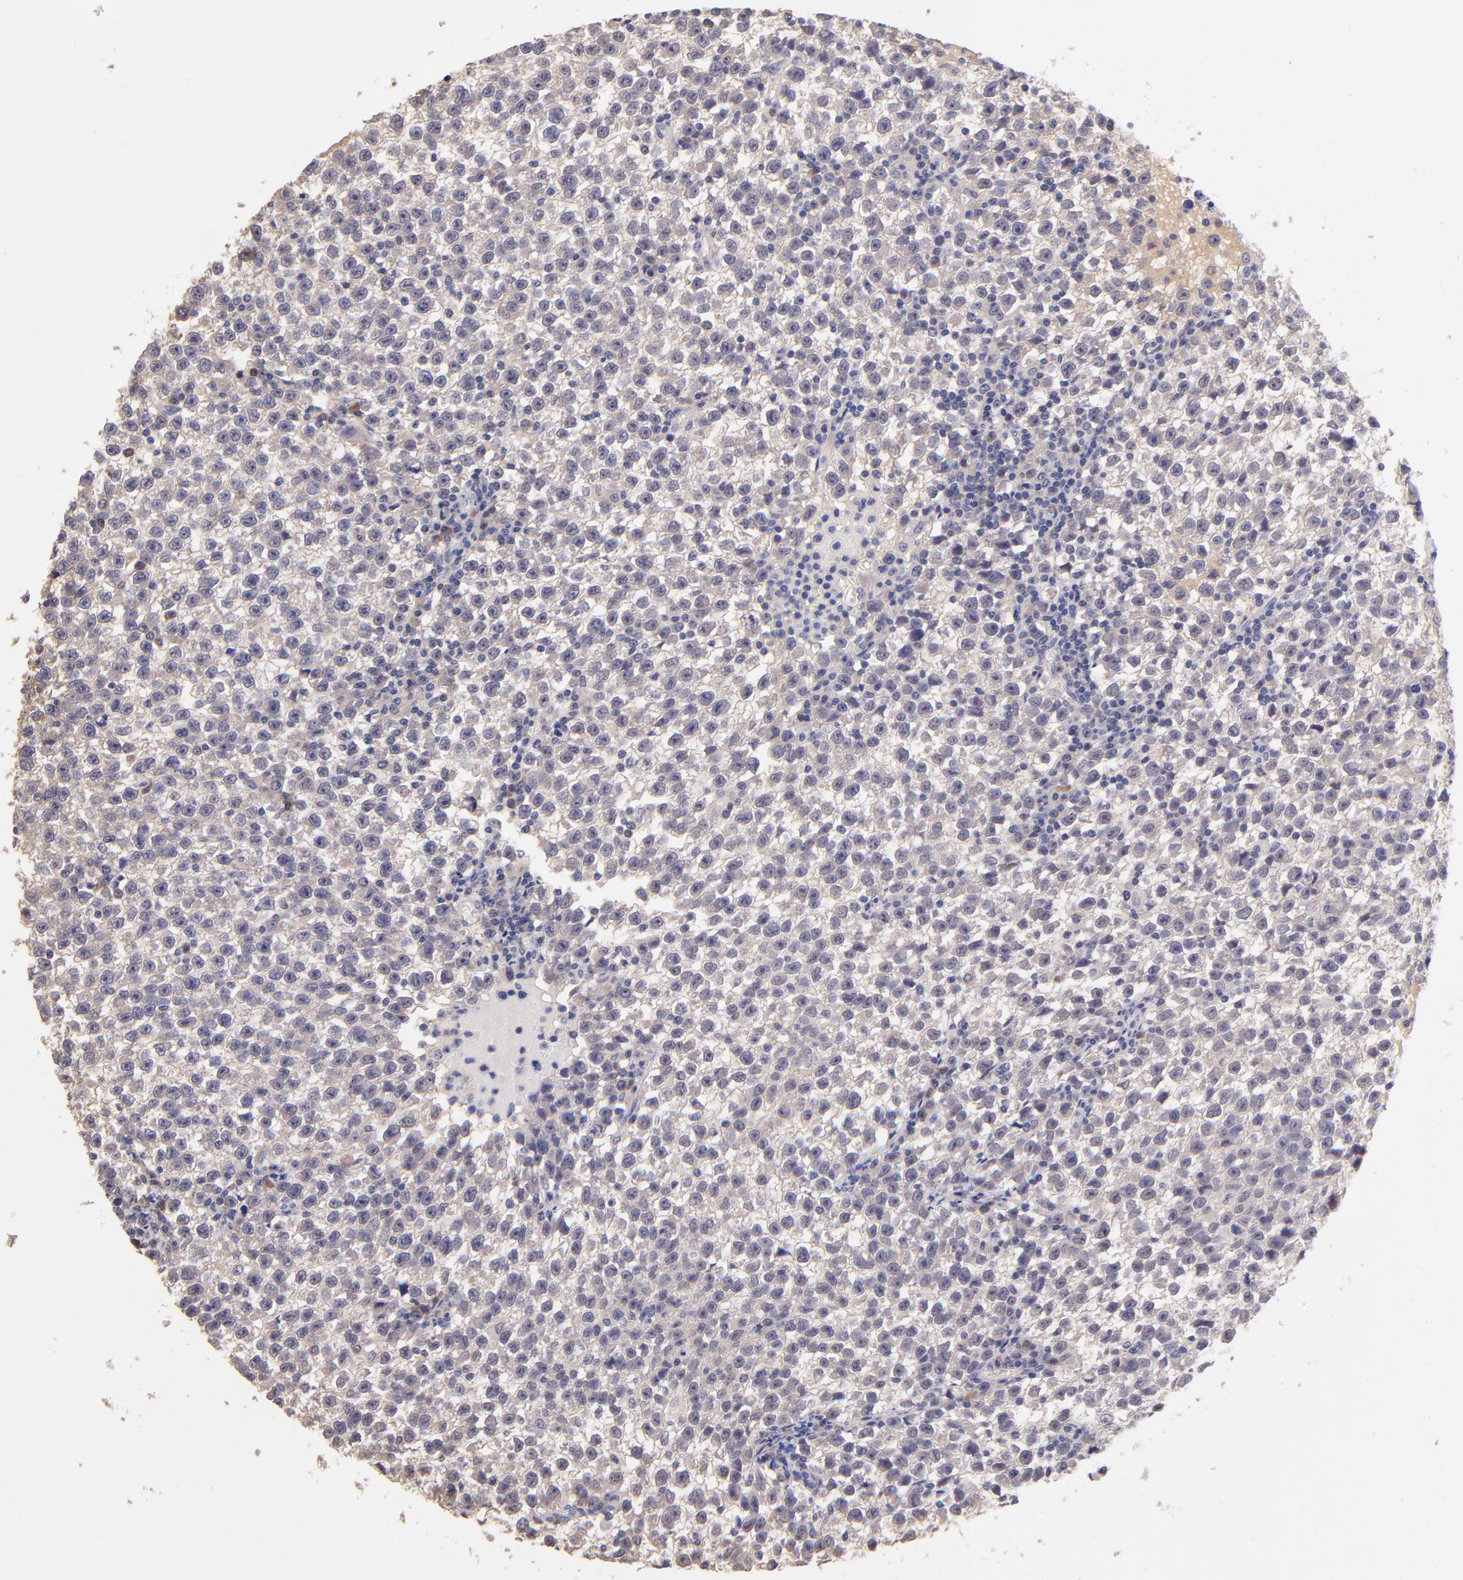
{"staining": {"intensity": "negative", "quantity": "none", "location": "none"}, "tissue": "testis cancer", "cell_type": "Tumor cells", "image_type": "cancer", "snomed": [{"axis": "morphology", "description": "Seminoma, NOS"}, {"axis": "topography", "description": "Testis"}], "caption": "DAB (3,3'-diaminobenzidine) immunohistochemical staining of seminoma (testis) exhibits no significant positivity in tumor cells.", "gene": "RNASEL", "patient": {"sex": "male", "age": 35}}